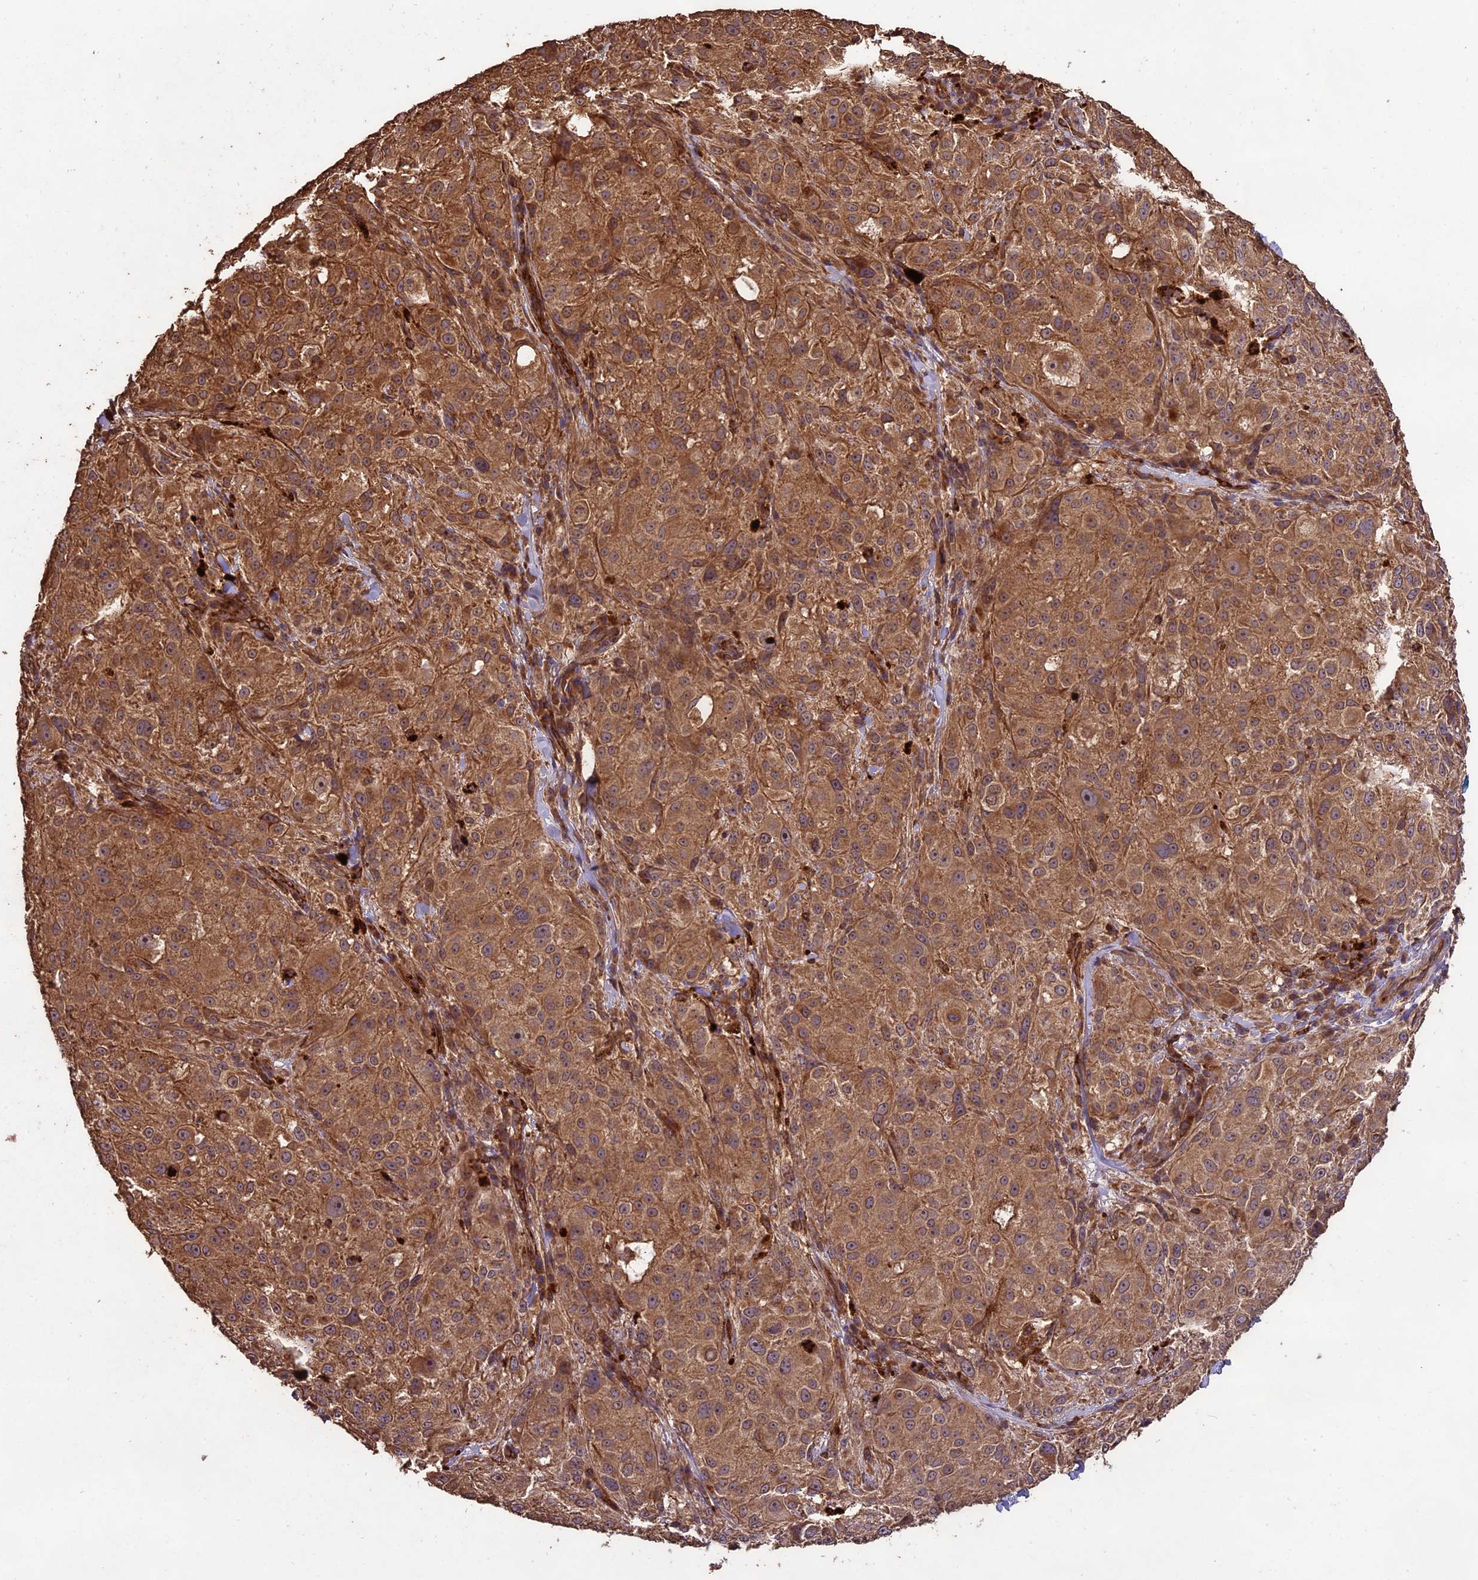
{"staining": {"intensity": "moderate", "quantity": ">75%", "location": "cytoplasmic/membranous"}, "tissue": "melanoma", "cell_type": "Tumor cells", "image_type": "cancer", "snomed": [{"axis": "morphology", "description": "Necrosis, NOS"}, {"axis": "morphology", "description": "Malignant melanoma, NOS"}, {"axis": "topography", "description": "Skin"}], "caption": "There is medium levels of moderate cytoplasmic/membranous staining in tumor cells of melanoma, as demonstrated by immunohistochemical staining (brown color).", "gene": "TTLL10", "patient": {"sex": "female", "age": 87}}